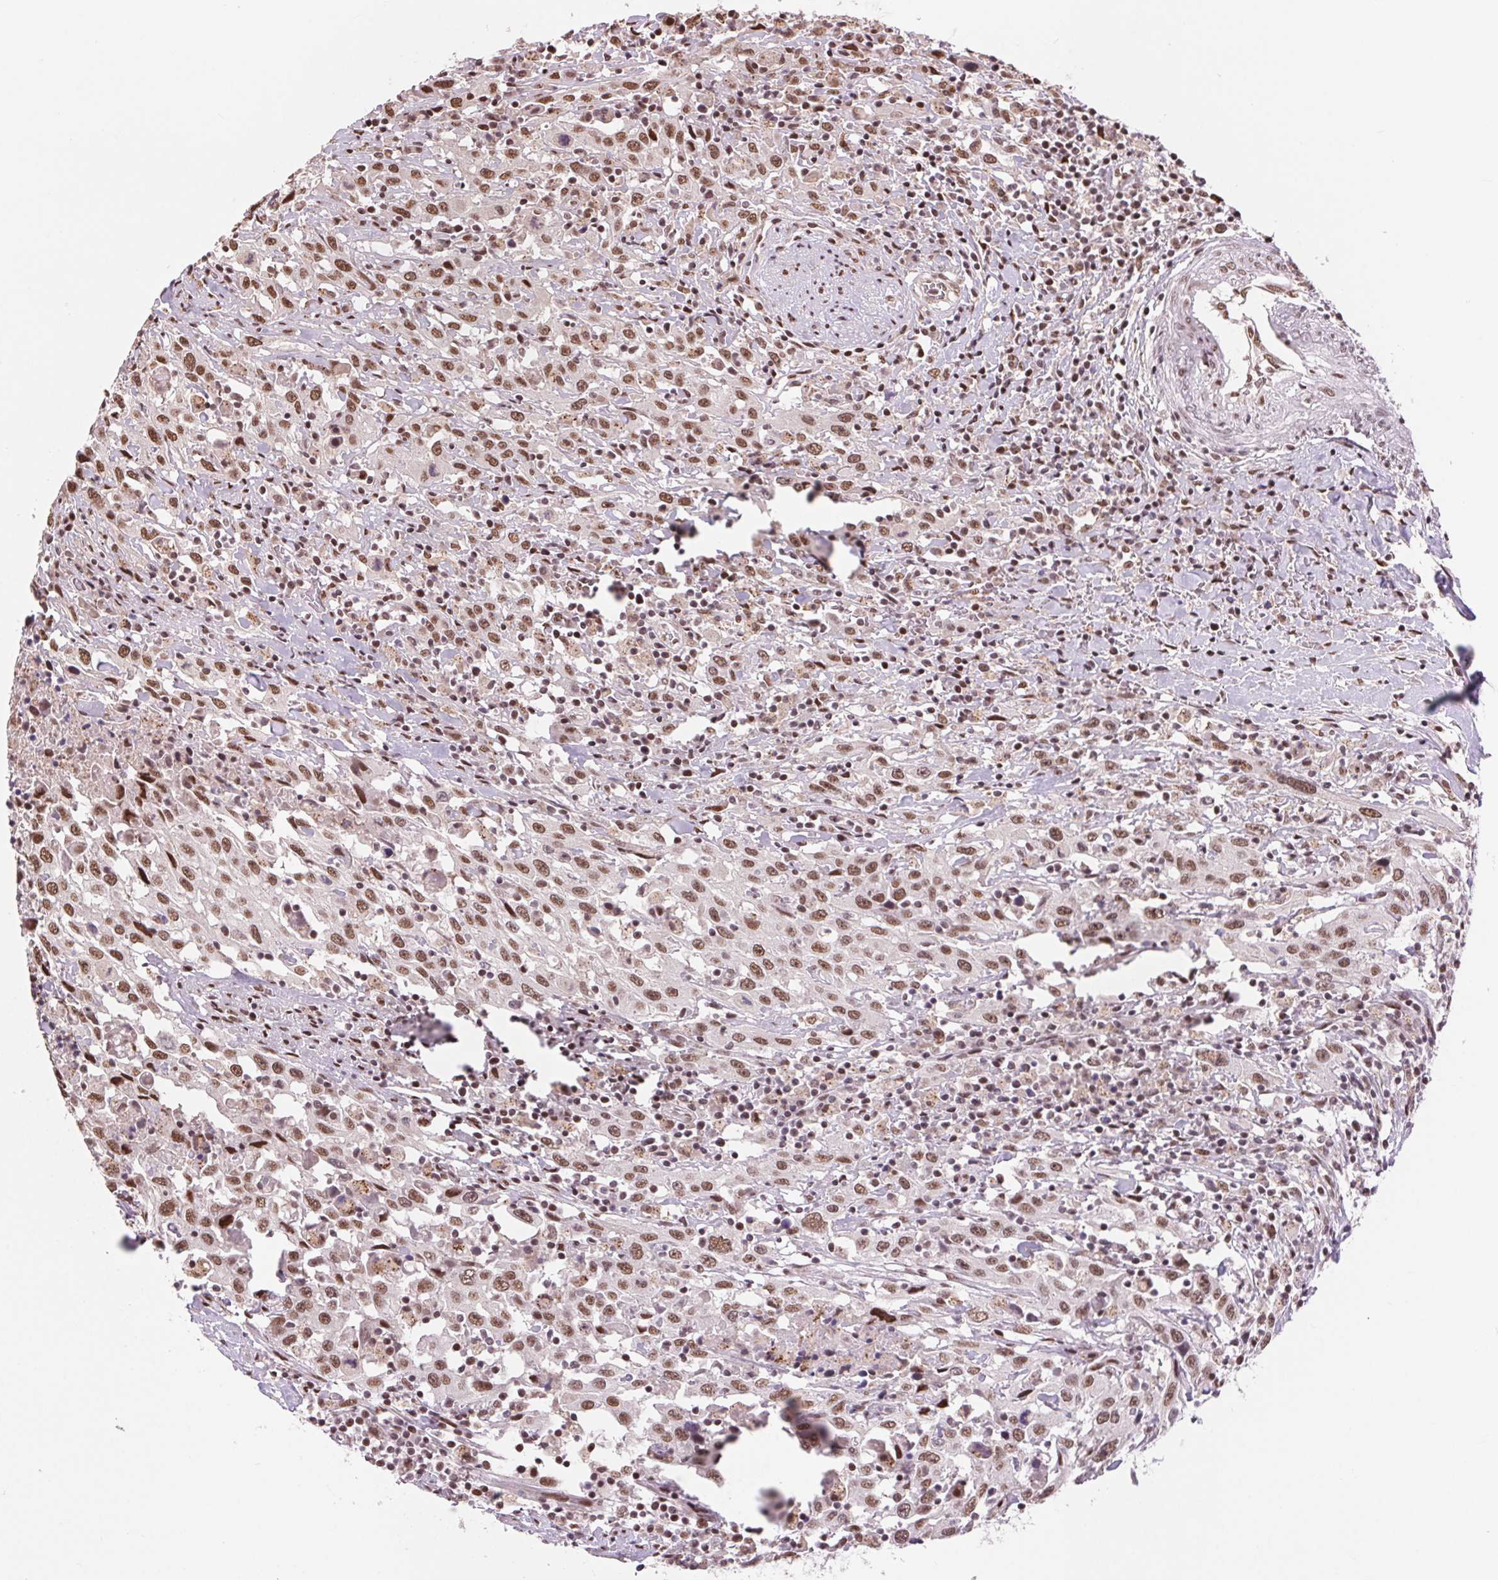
{"staining": {"intensity": "moderate", "quantity": ">75%", "location": "nuclear"}, "tissue": "urothelial cancer", "cell_type": "Tumor cells", "image_type": "cancer", "snomed": [{"axis": "morphology", "description": "Urothelial carcinoma, High grade"}, {"axis": "topography", "description": "Urinary bladder"}], "caption": "The histopathology image shows immunohistochemical staining of urothelial carcinoma (high-grade). There is moderate nuclear staining is identified in about >75% of tumor cells.", "gene": "RAD23A", "patient": {"sex": "male", "age": 61}}